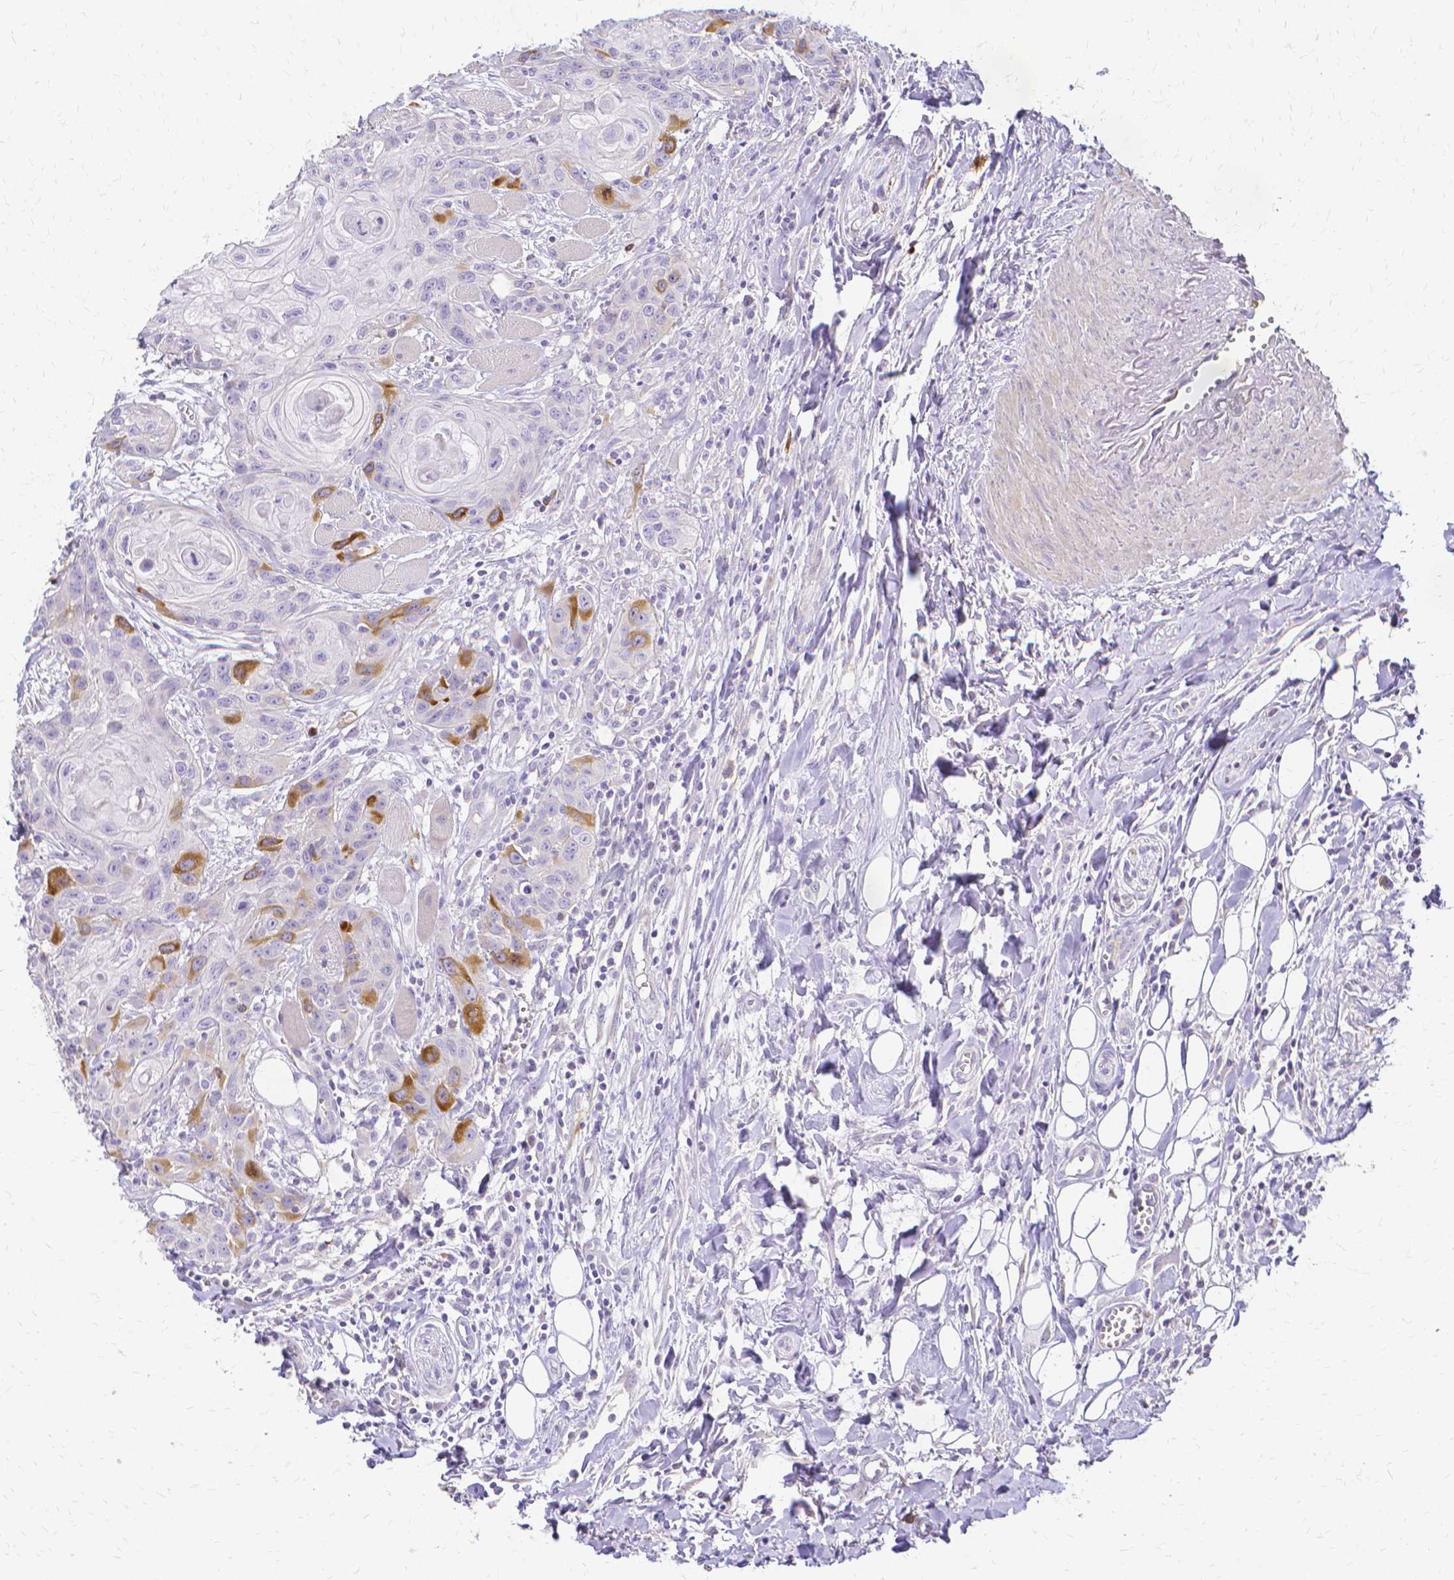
{"staining": {"intensity": "moderate", "quantity": "<25%", "location": "cytoplasmic/membranous"}, "tissue": "head and neck cancer", "cell_type": "Tumor cells", "image_type": "cancer", "snomed": [{"axis": "morphology", "description": "Squamous cell carcinoma, NOS"}, {"axis": "topography", "description": "Oral tissue"}, {"axis": "topography", "description": "Head-Neck"}], "caption": "Squamous cell carcinoma (head and neck) stained for a protein displays moderate cytoplasmic/membranous positivity in tumor cells.", "gene": "CCNB1", "patient": {"sex": "male", "age": 58}}